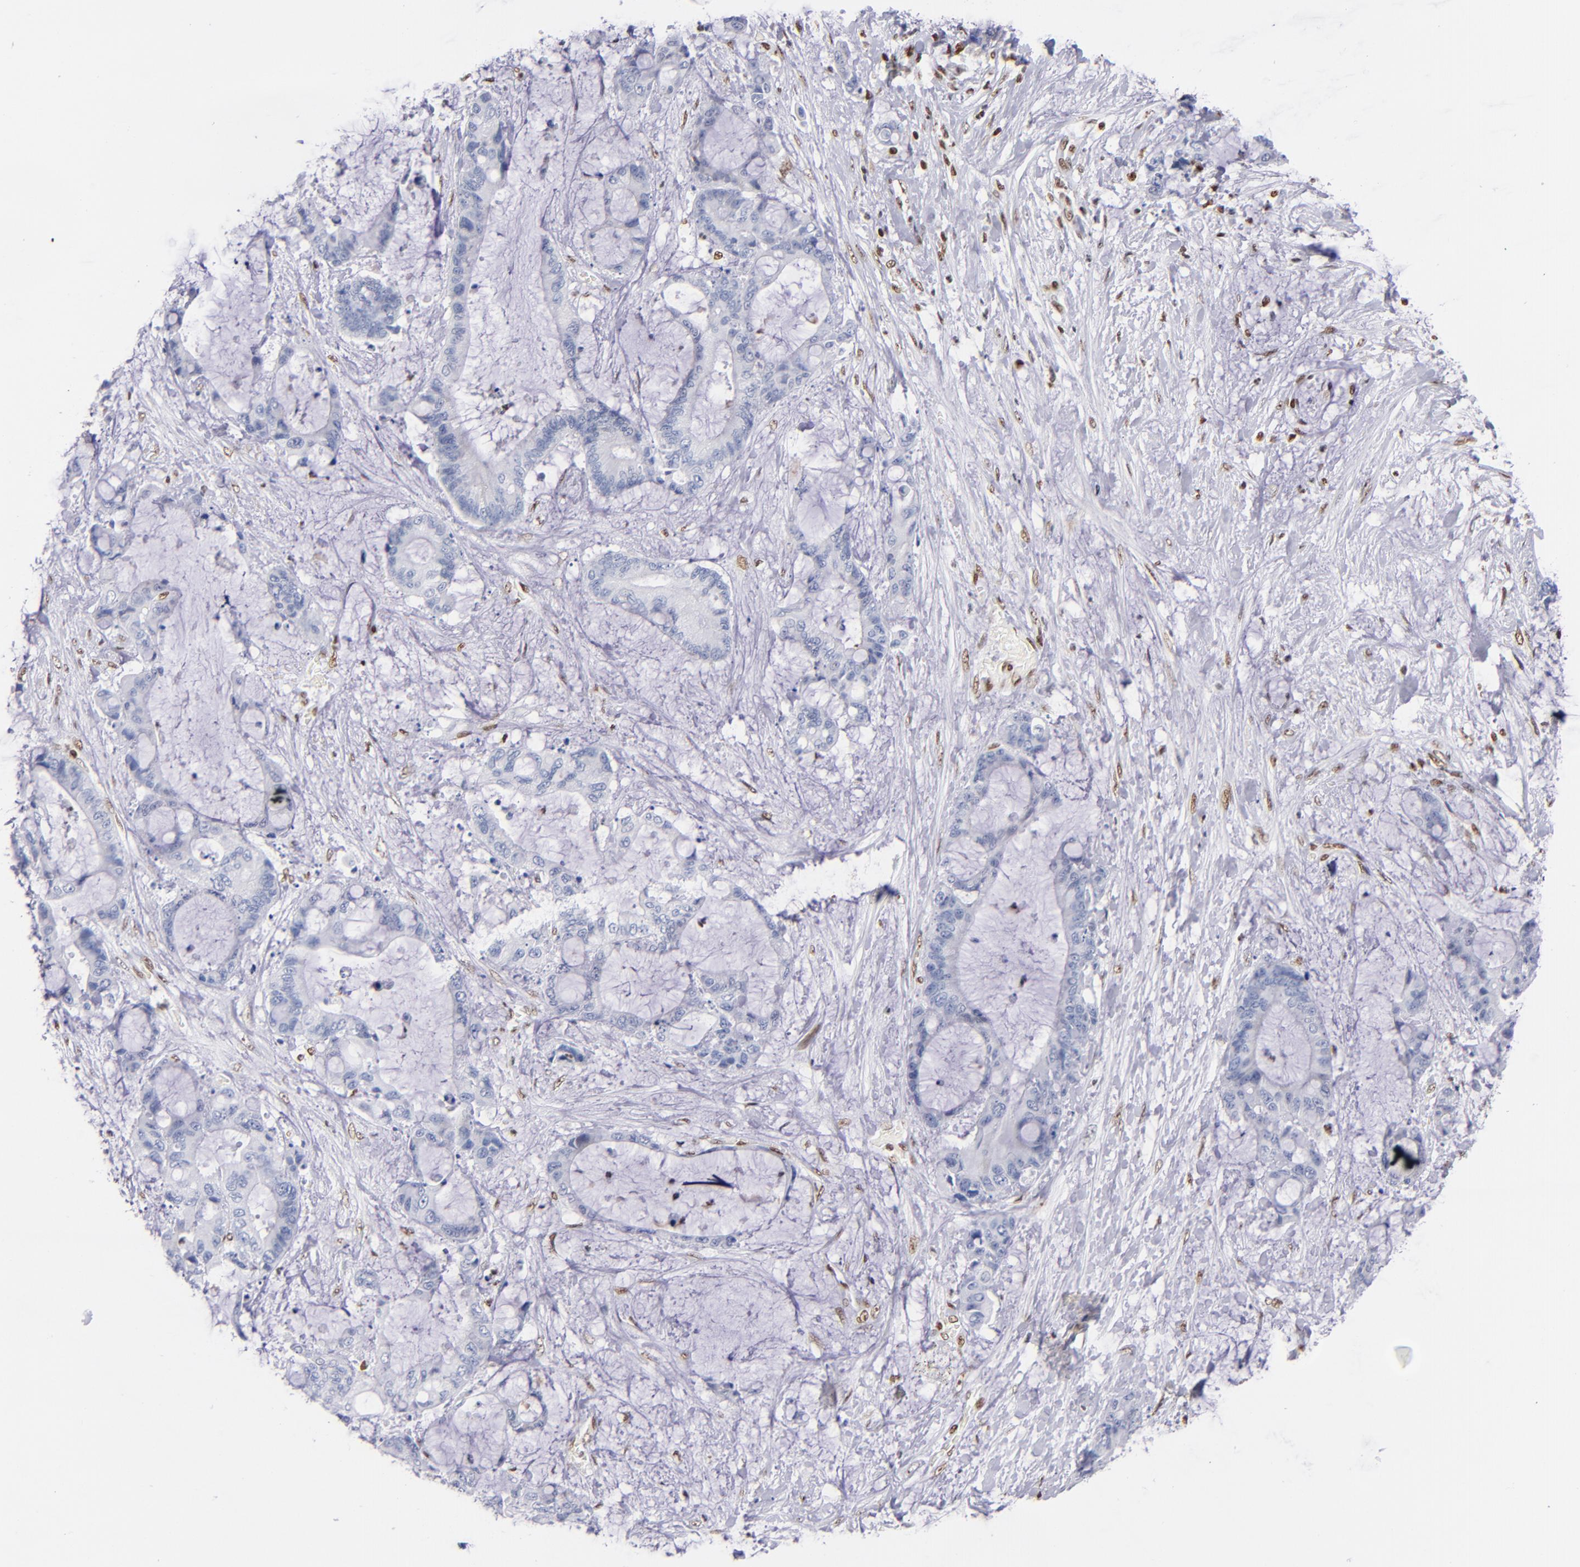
{"staining": {"intensity": "negative", "quantity": "none", "location": "none"}, "tissue": "liver cancer", "cell_type": "Tumor cells", "image_type": "cancer", "snomed": [{"axis": "morphology", "description": "Cholangiocarcinoma"}, {"axis": "topography", "description": "Liver"}], "caption": "Immunohistochemistry (IHC) histopathology image of neoplastic tissue: human cholangiocarcinoma (liver) stained with DAB (3,3'-diaminobenzidine) demonstrates no significant protein positivity in tumor cells.", "gene": "IFI16", "patient": {"sex": "female", "age": 73}}